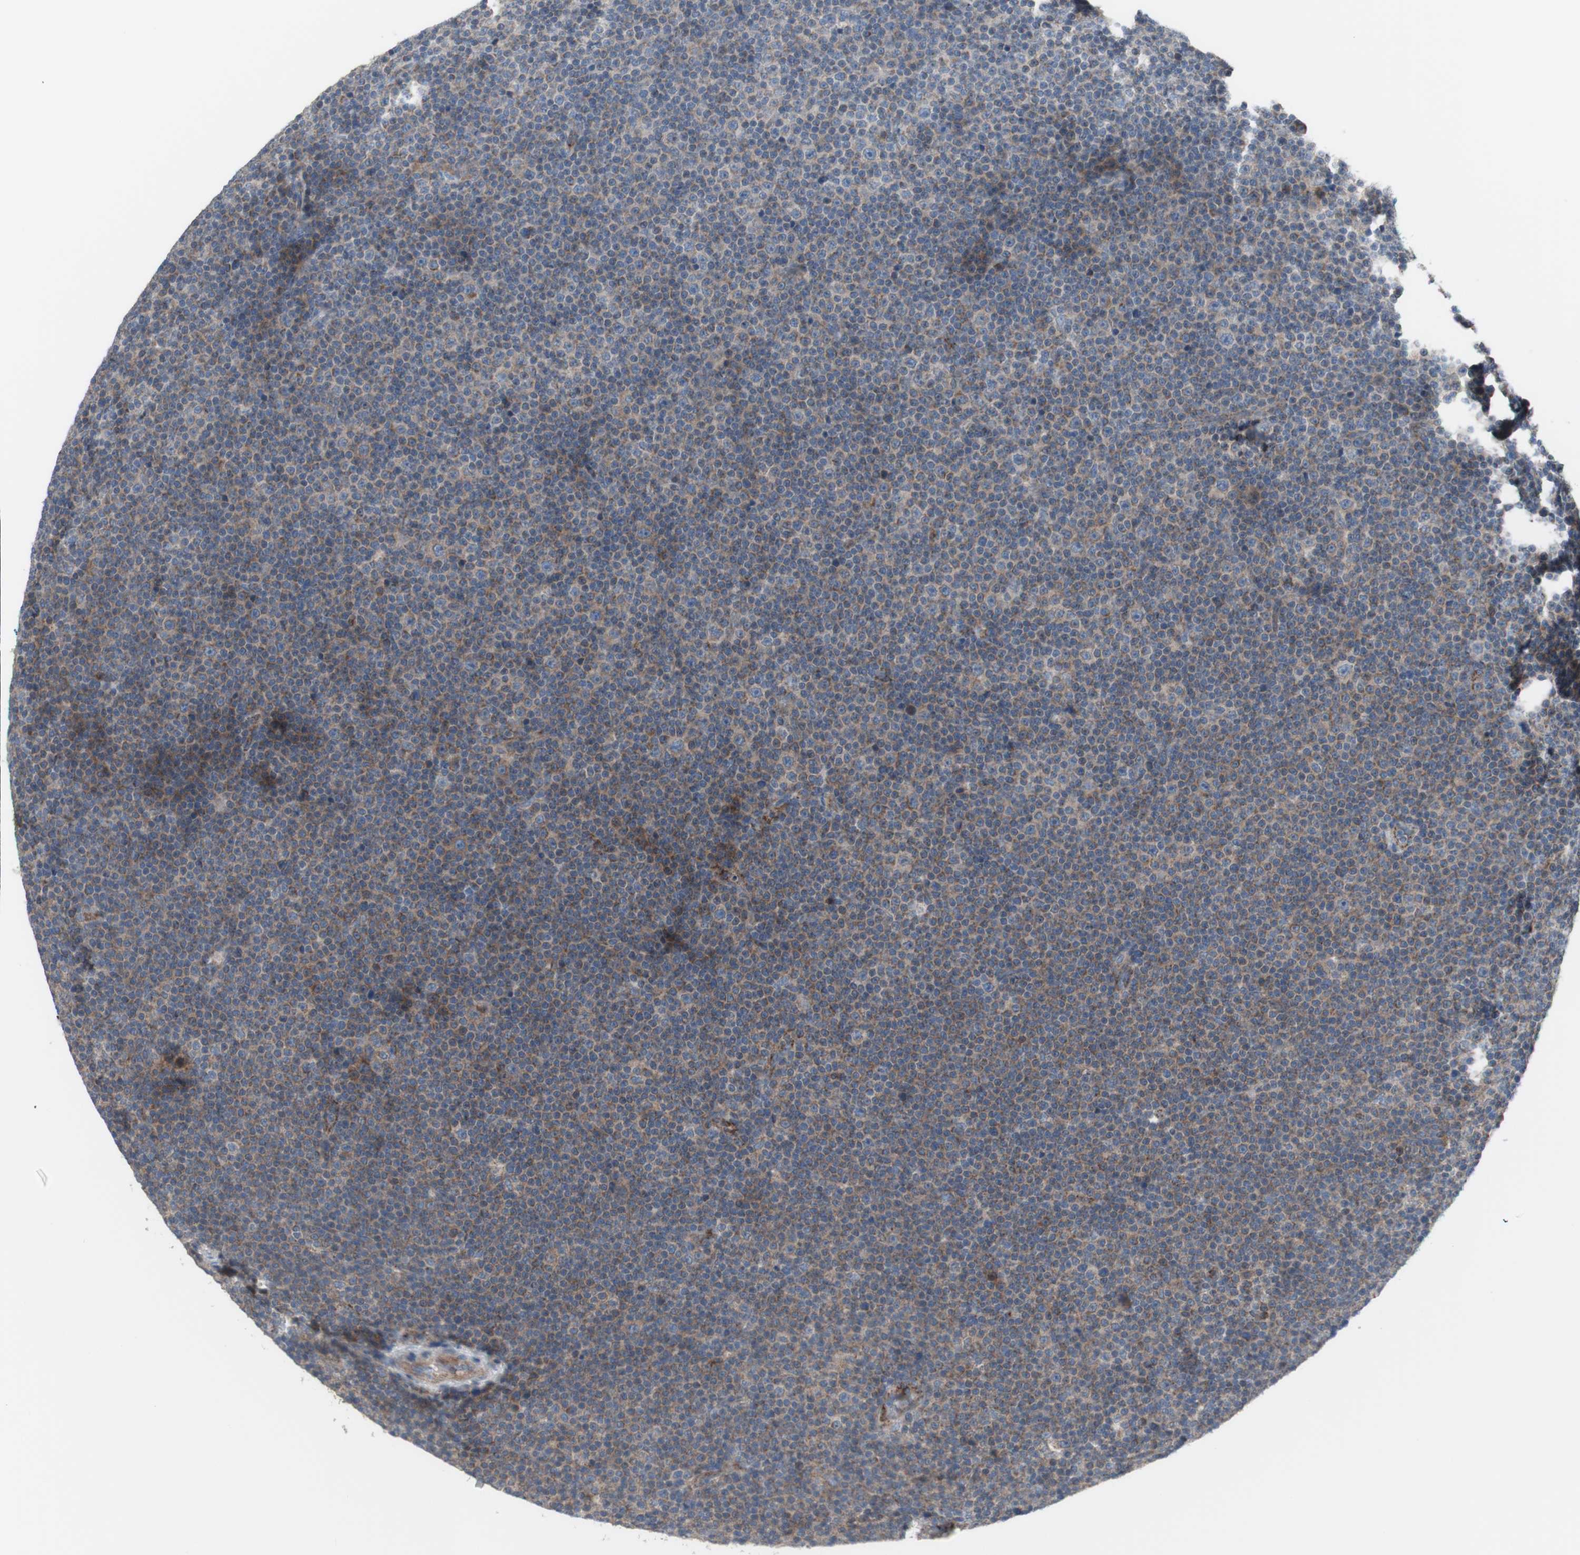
{"staining": {"intensity": "weak", "quantity": "<25%", "location": "cytoplasmic/membranous"}, "tissue": "lymphoma", "cell_type": "Tumor cells", "image_type": "cancer", "snomed": [{"axis": "morphology", "description": "Malignant lymphoma, non-Hodgkin's type, Low grade"}, {"axis": "topography", "description": "Lymph node"}], "caption": "Image shows no significant protein expression in tumor cells of malignant lymphoma, non-Hodgkin's type (low-grade).", "gene": "C3orf52", "patient": {"sex": "female", "age": 67}}